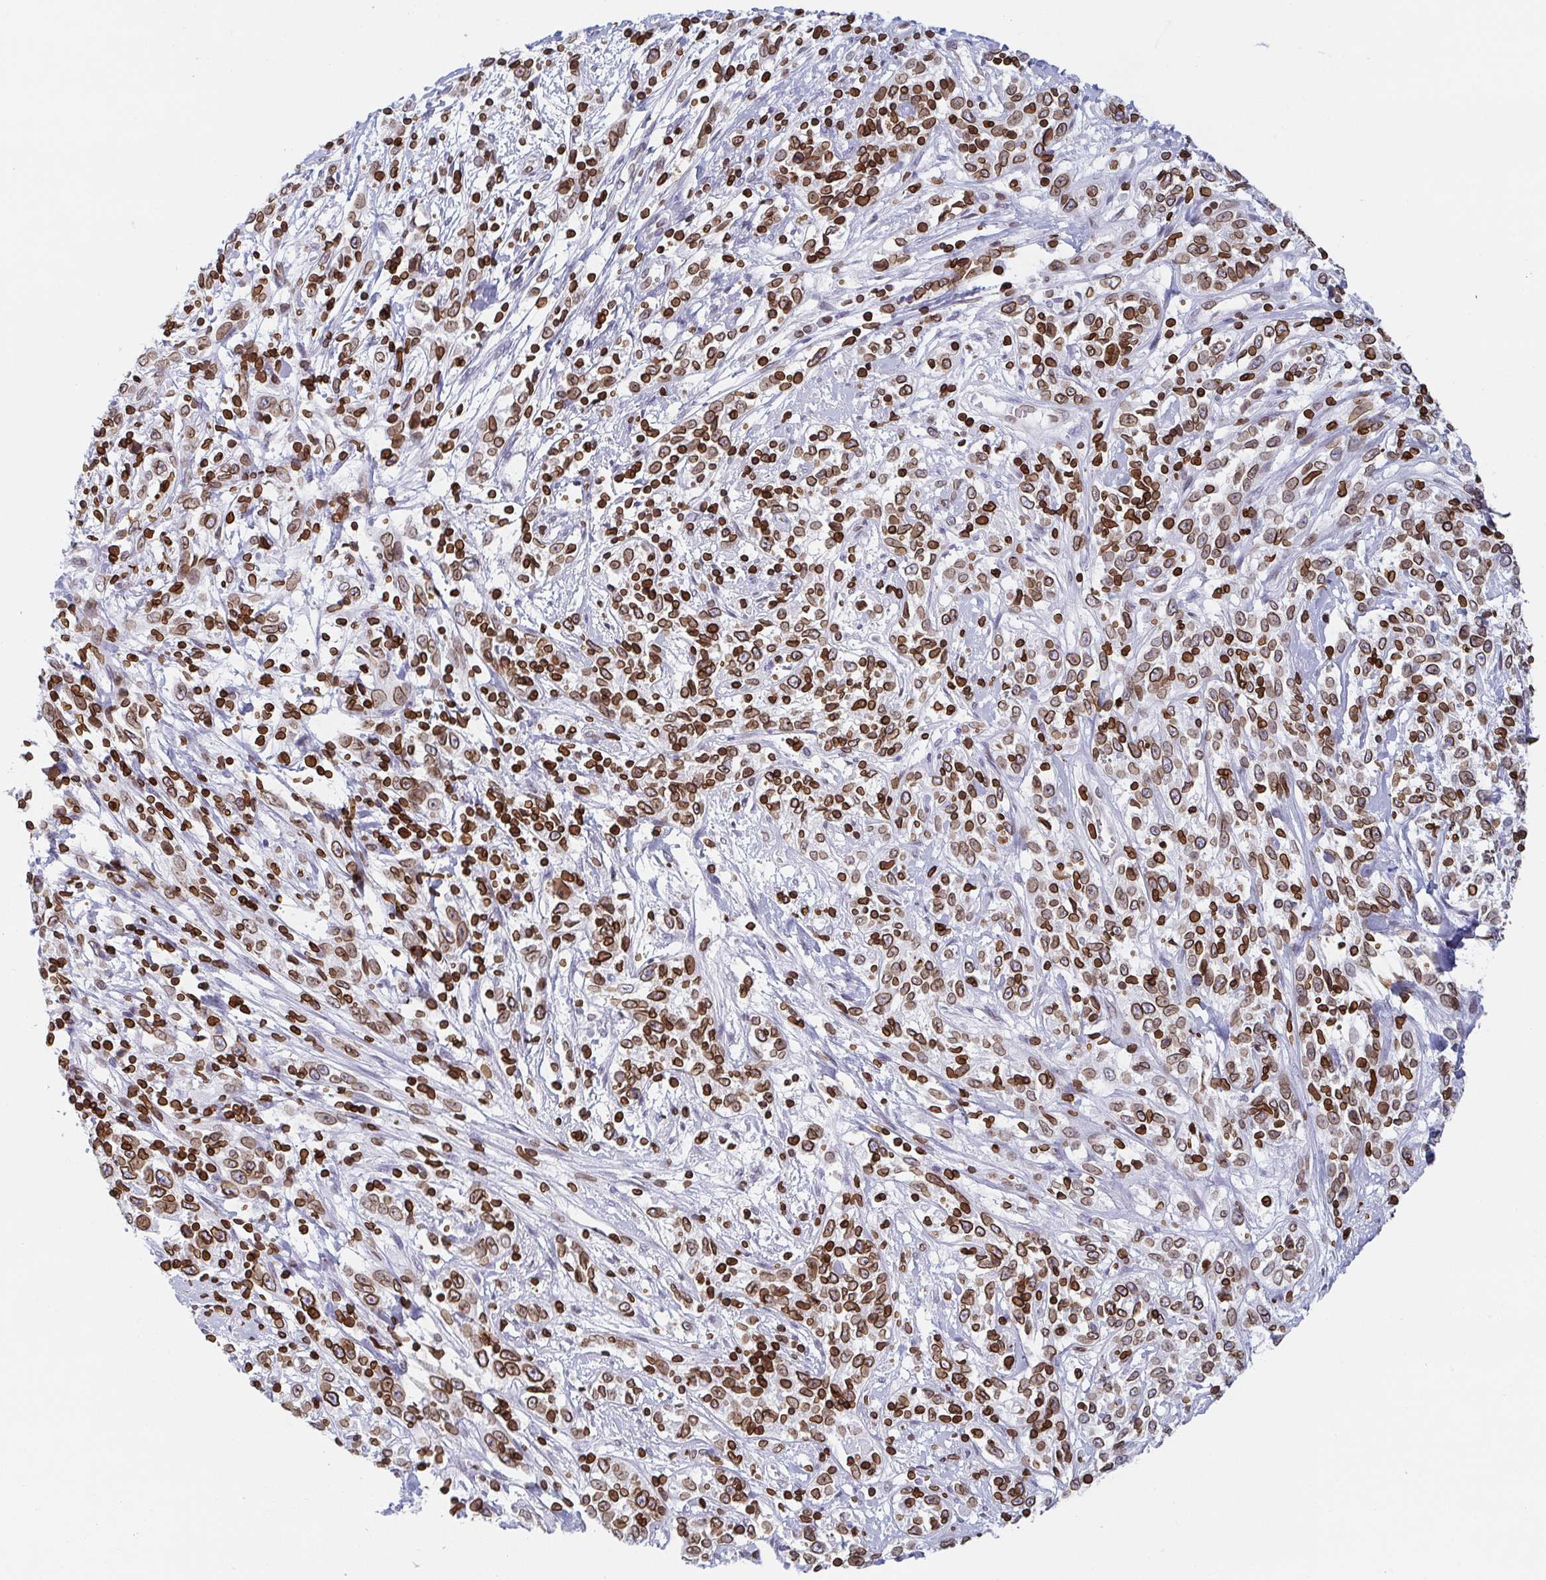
{"staining": {"intensity": "strong", "quantity": ">75%", "location": "cytoplasmic/membranous,nuclear"}, "tissue": "cervical cancer", "cell_type": "Tumor cells", "image_type": "cancer", "snomed": [{"axis": "morphology", "description": "Adenocarcinoma, NOS"}, {"axis": "topography", "description": "Cervix"}], "caption": "Immunohistochemical staining of human cervical cancer reveals strong cytoplasmic/membranous and nuclear protein expression in approximately >75% of tumor cells.", "gene": "BTBD7", "patient": {"sex": "female", "age": 40}}